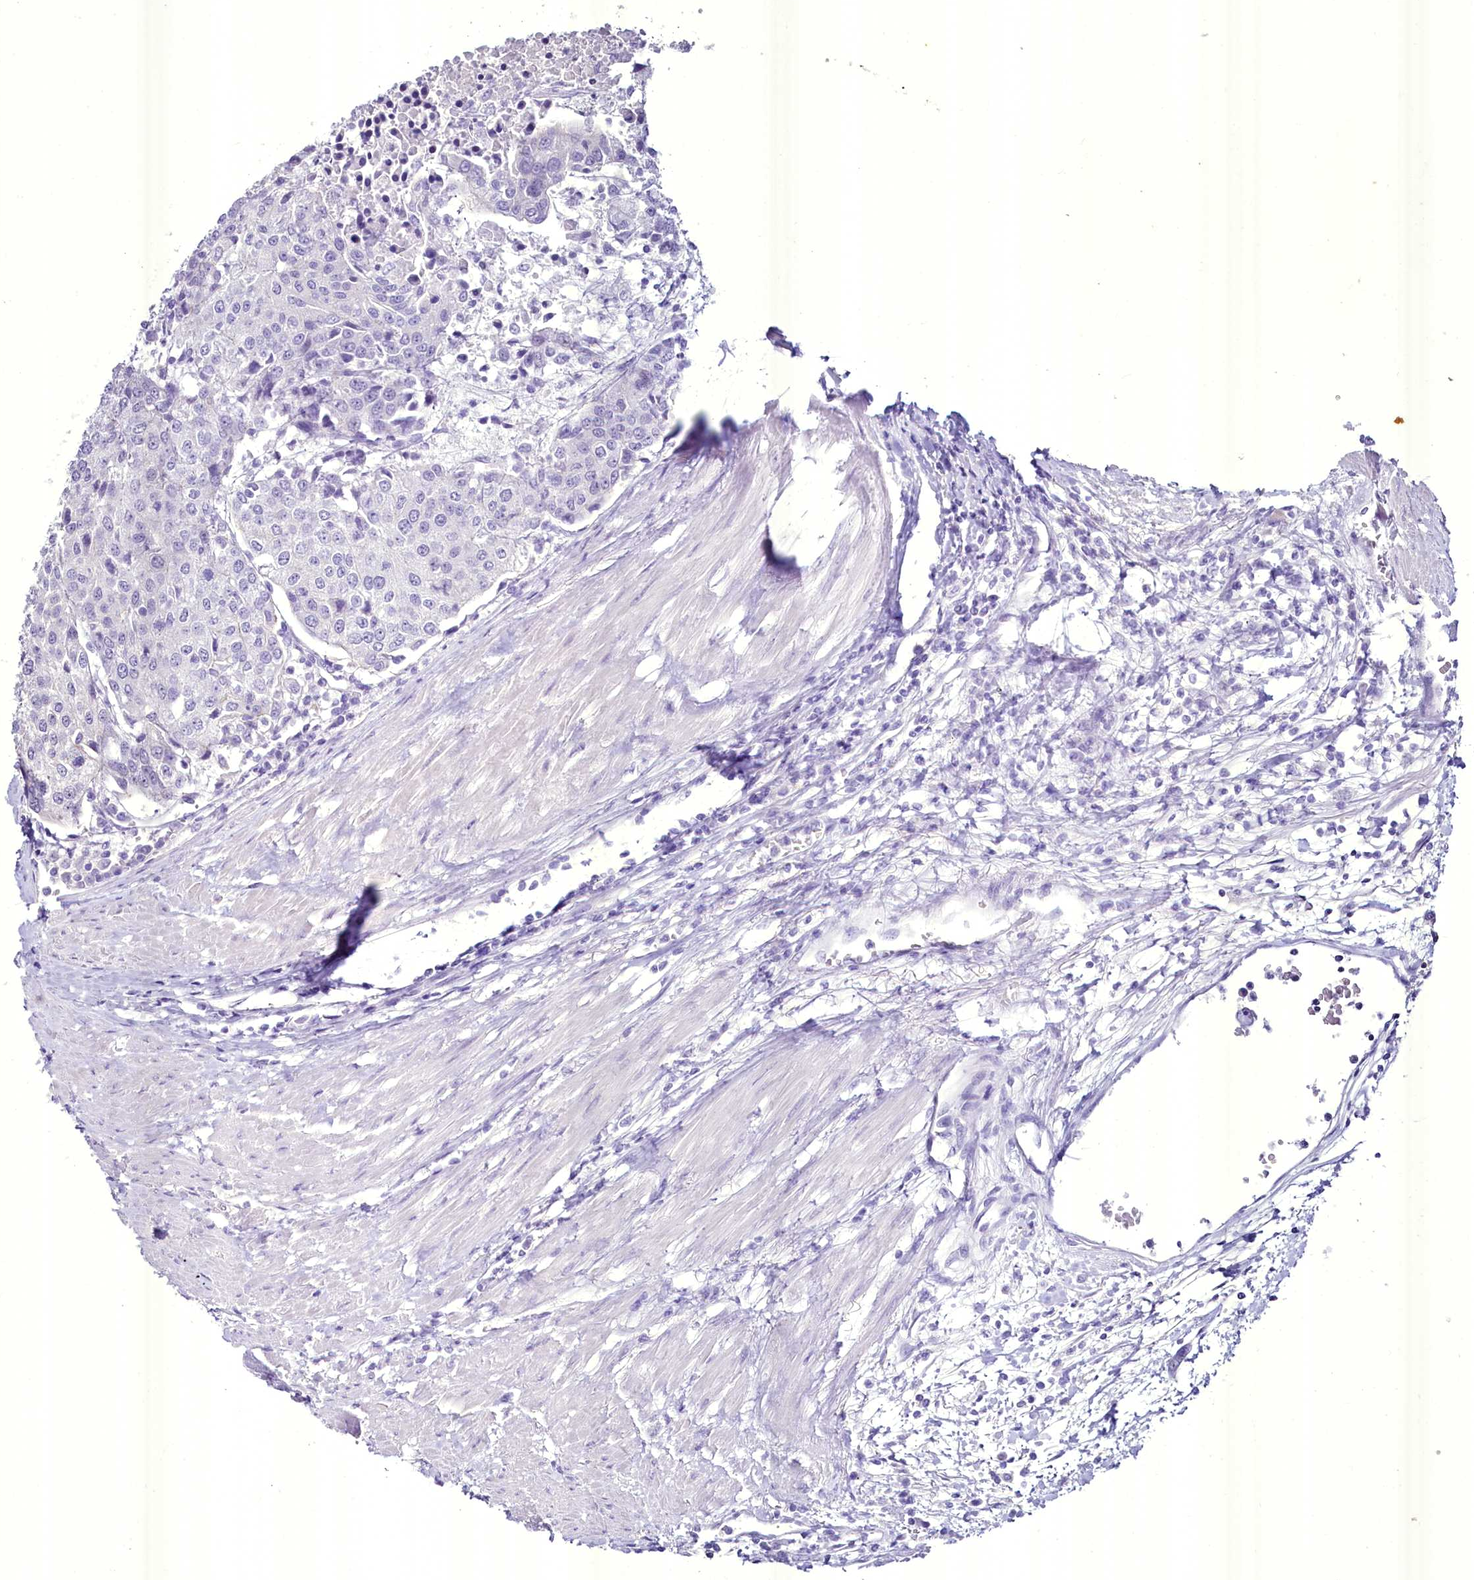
{"staining": {"intensity": "negative", "quantity": "none", "location": "none"}, "tissue": "urothelial cancer", "cell_type": "Tumor cells", "image_type": "cancer", "snomed": [{"axis": "morphology", "description": "Urothelial carcinoma, High grade"}, {"axis": "topography", "description": "Urinary bladder"}], "caption": "Tumor cells show no significant protein positivity in urothelial cancer.", "gene": "BANK1", "patient": {"sex": "female", "age": 85}}